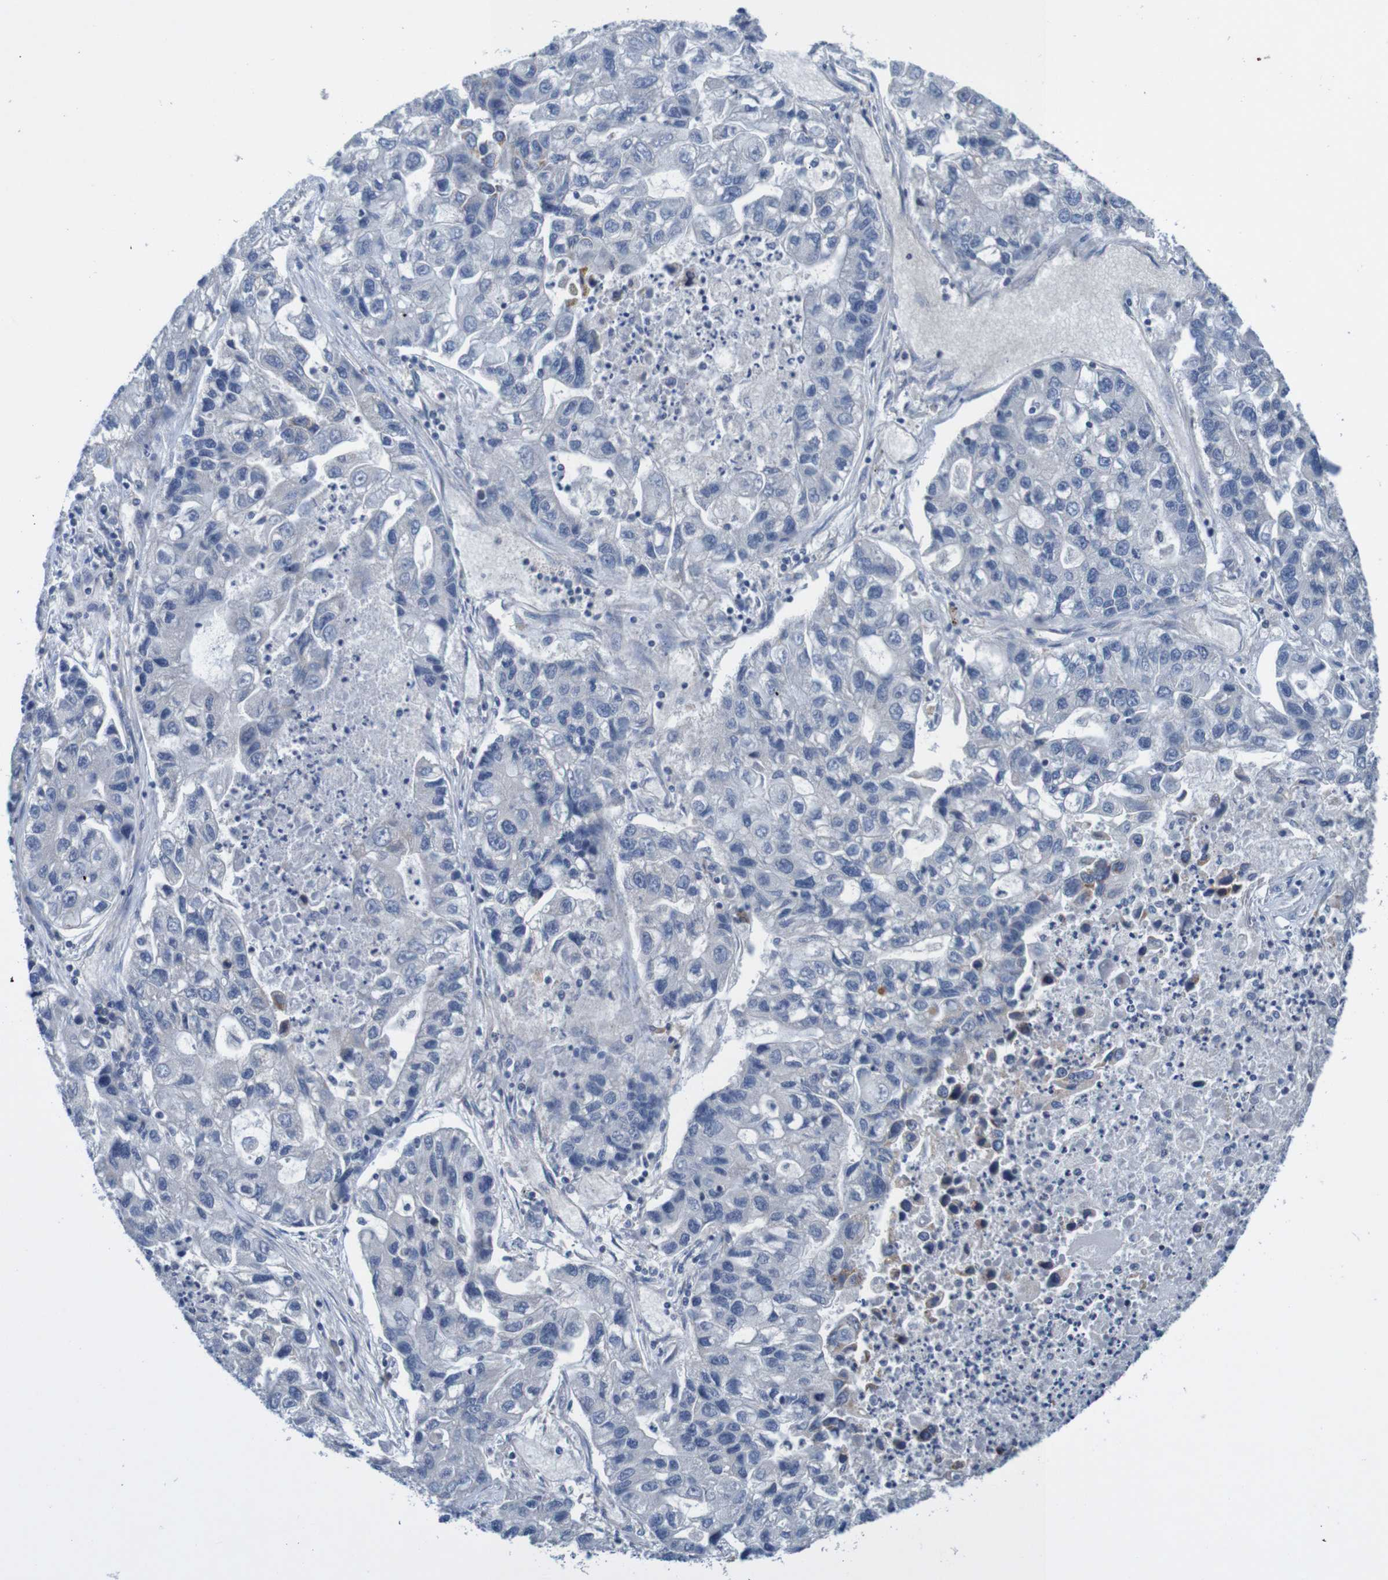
{"staining": {"intensity": "negative", "quantity": "none", "location": "none"}, "tissue": "lung cancer", "cell_type": "Tumor cells", "image_type": "cancer", "snomed": [{"axis": "morphology", "description": "Adenocarcinoma, NOS"}, {"axis": "topography", "description": "Lung"}], "caption": "Immunohistochemical staining of adenocarcinoma (lung) shows no significant positivity in tumor cells. The staining was performed using DAB (3,3'-diaminobenzidine) to visualize the protein expression in brown, while the nuclei were stained in blue with hematoxylin (Magnification: 20x).", "gene": "CPED1", "patient": {"sex": "female", "age": 51}}